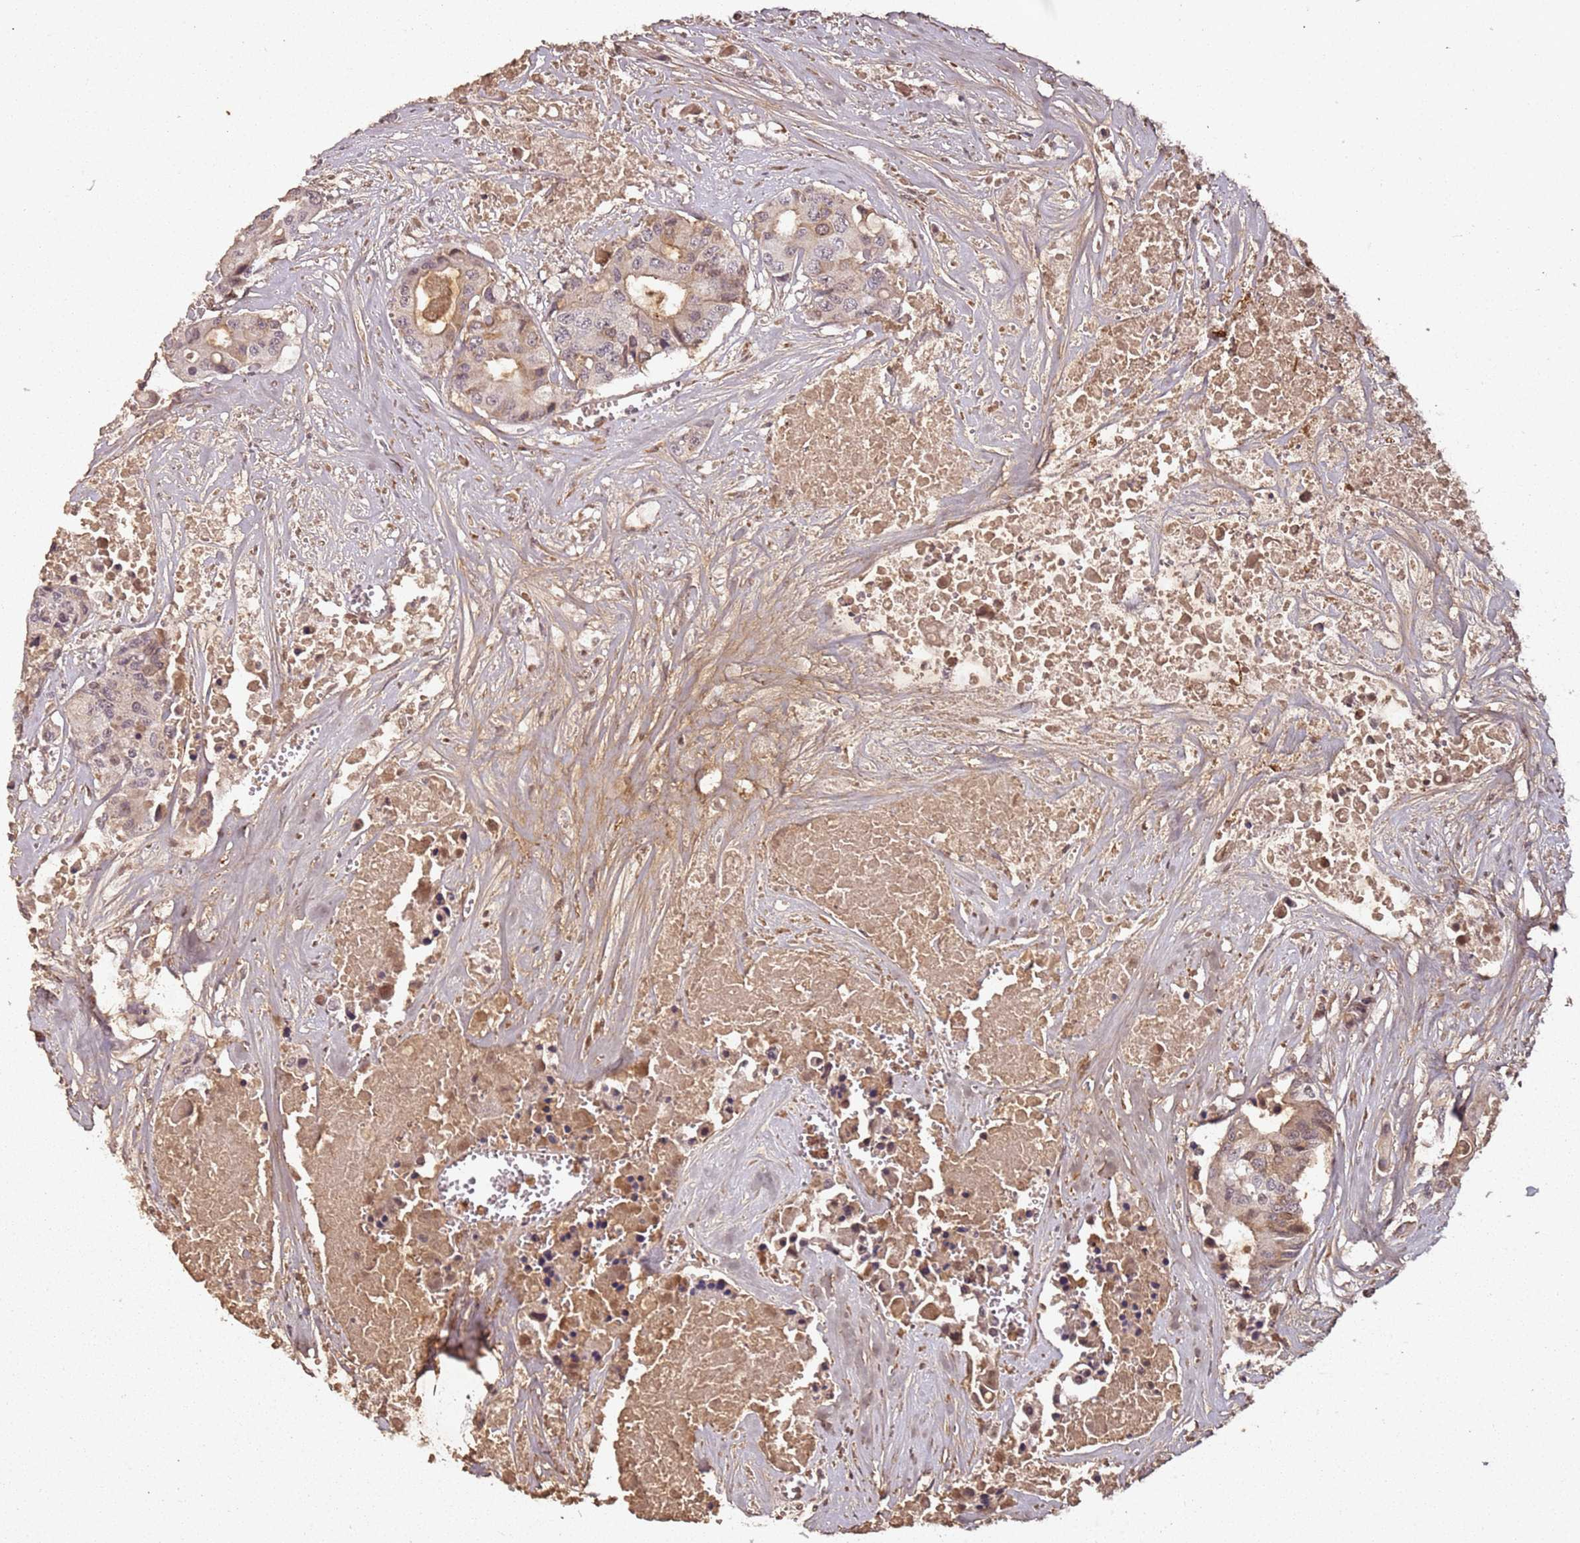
{"staining": {"intensity": "weak", "quantity": "<25%", "location": "nuclear"}, "tissue": "colorectal cancer", "cell_type": "Tumor cells", "image_type": "cancer", "snomed": [{"axis": "morphology", "description": "Adenocarcinoma, NOS"}, {"axis": "topography", "description": "Colon"}], "caption": "The image reveals no significant positivity in tumor cells of colorectal cancer (adenocarcinoma). Brightfield microscopy of immunohistochemistry stained with DAB (3,3'-diaminobenzidine) (brown) and hematoxylin (blue), captured at high magnification.", "gene": "COL1A2", "patient": {"sex": "male", "age": 77}}